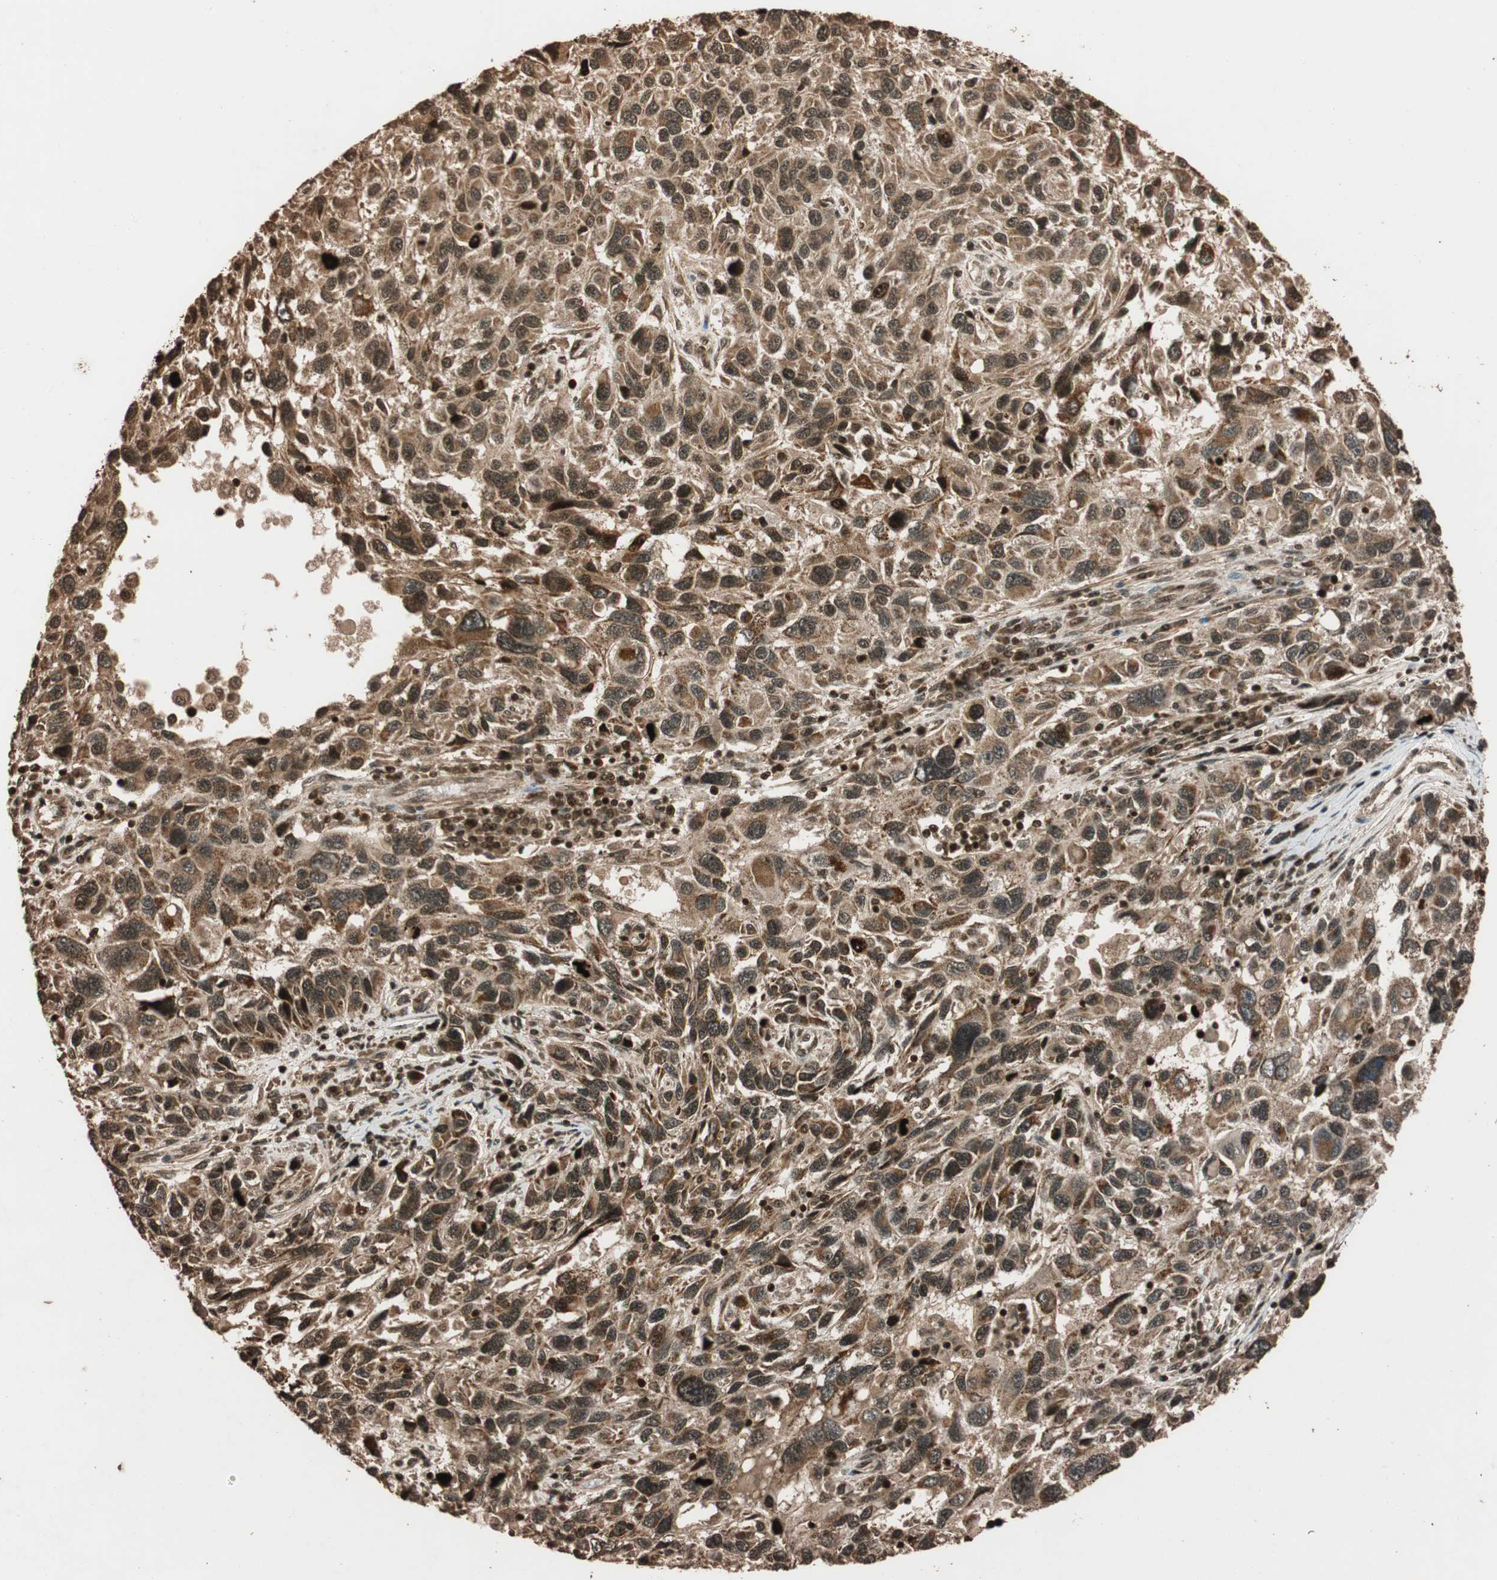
{"staining": {"intensity": "moderate", "quantity": ">75%", "location": "cytoplasmic/membranous,nuclear"}, "tissue": "melanoma", "cell_type": "Tumor cells", "image_type": "cancer", "snomed": [{"axis": "morphology", "description": "Malignant melanoma, NOS"}, {"axis": "topography", "description": "Skin"}], "caption": "An IHC photomicrograph of neoplastic tissue is shown. Protein staining in brown highlights moderate cytoplasmic/membranous and nuclear positivity in melanoma within tumor cells.", "gene": "ALKBH5", "patient": {"sex": "male", "age": 53}}